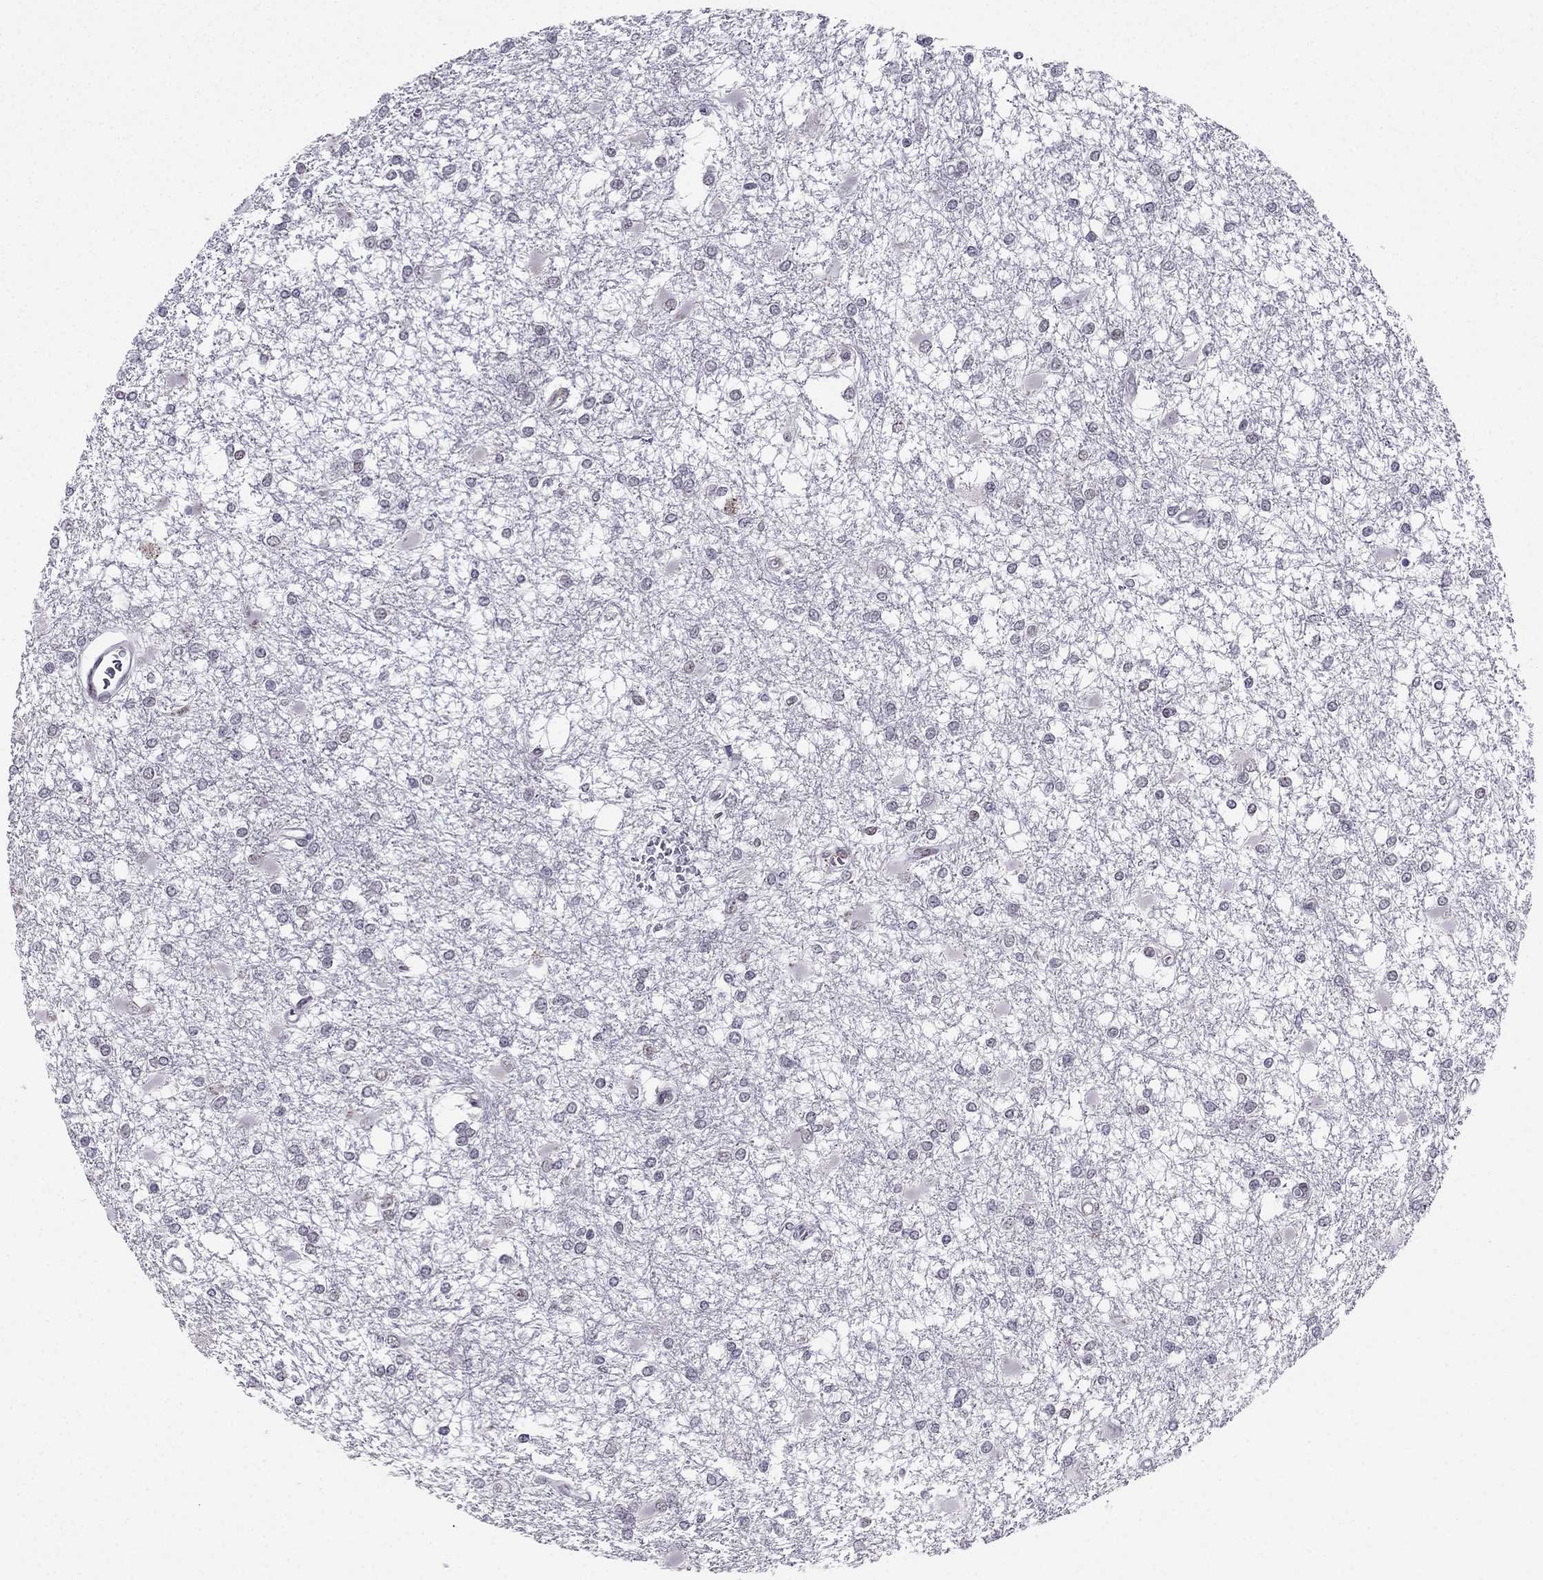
{"staining": {"intensity": "negative", "quantity": "none", "location": "none"}, "tissue": "glioma", "cell_type": "Tumor cells", "image_type": "cancer", "snomed": [{"axis": "morphology", "description": "Glioma, malignant, High grade"}, {"axis": "topography", "description": "Cerebral cortex"}], "caption": "Glioma was stained to show a protein in brown. There is no significant positivity in tumor cells.", "gene": "RPRD2", "patient": {"sex": "male", "age": 79}}